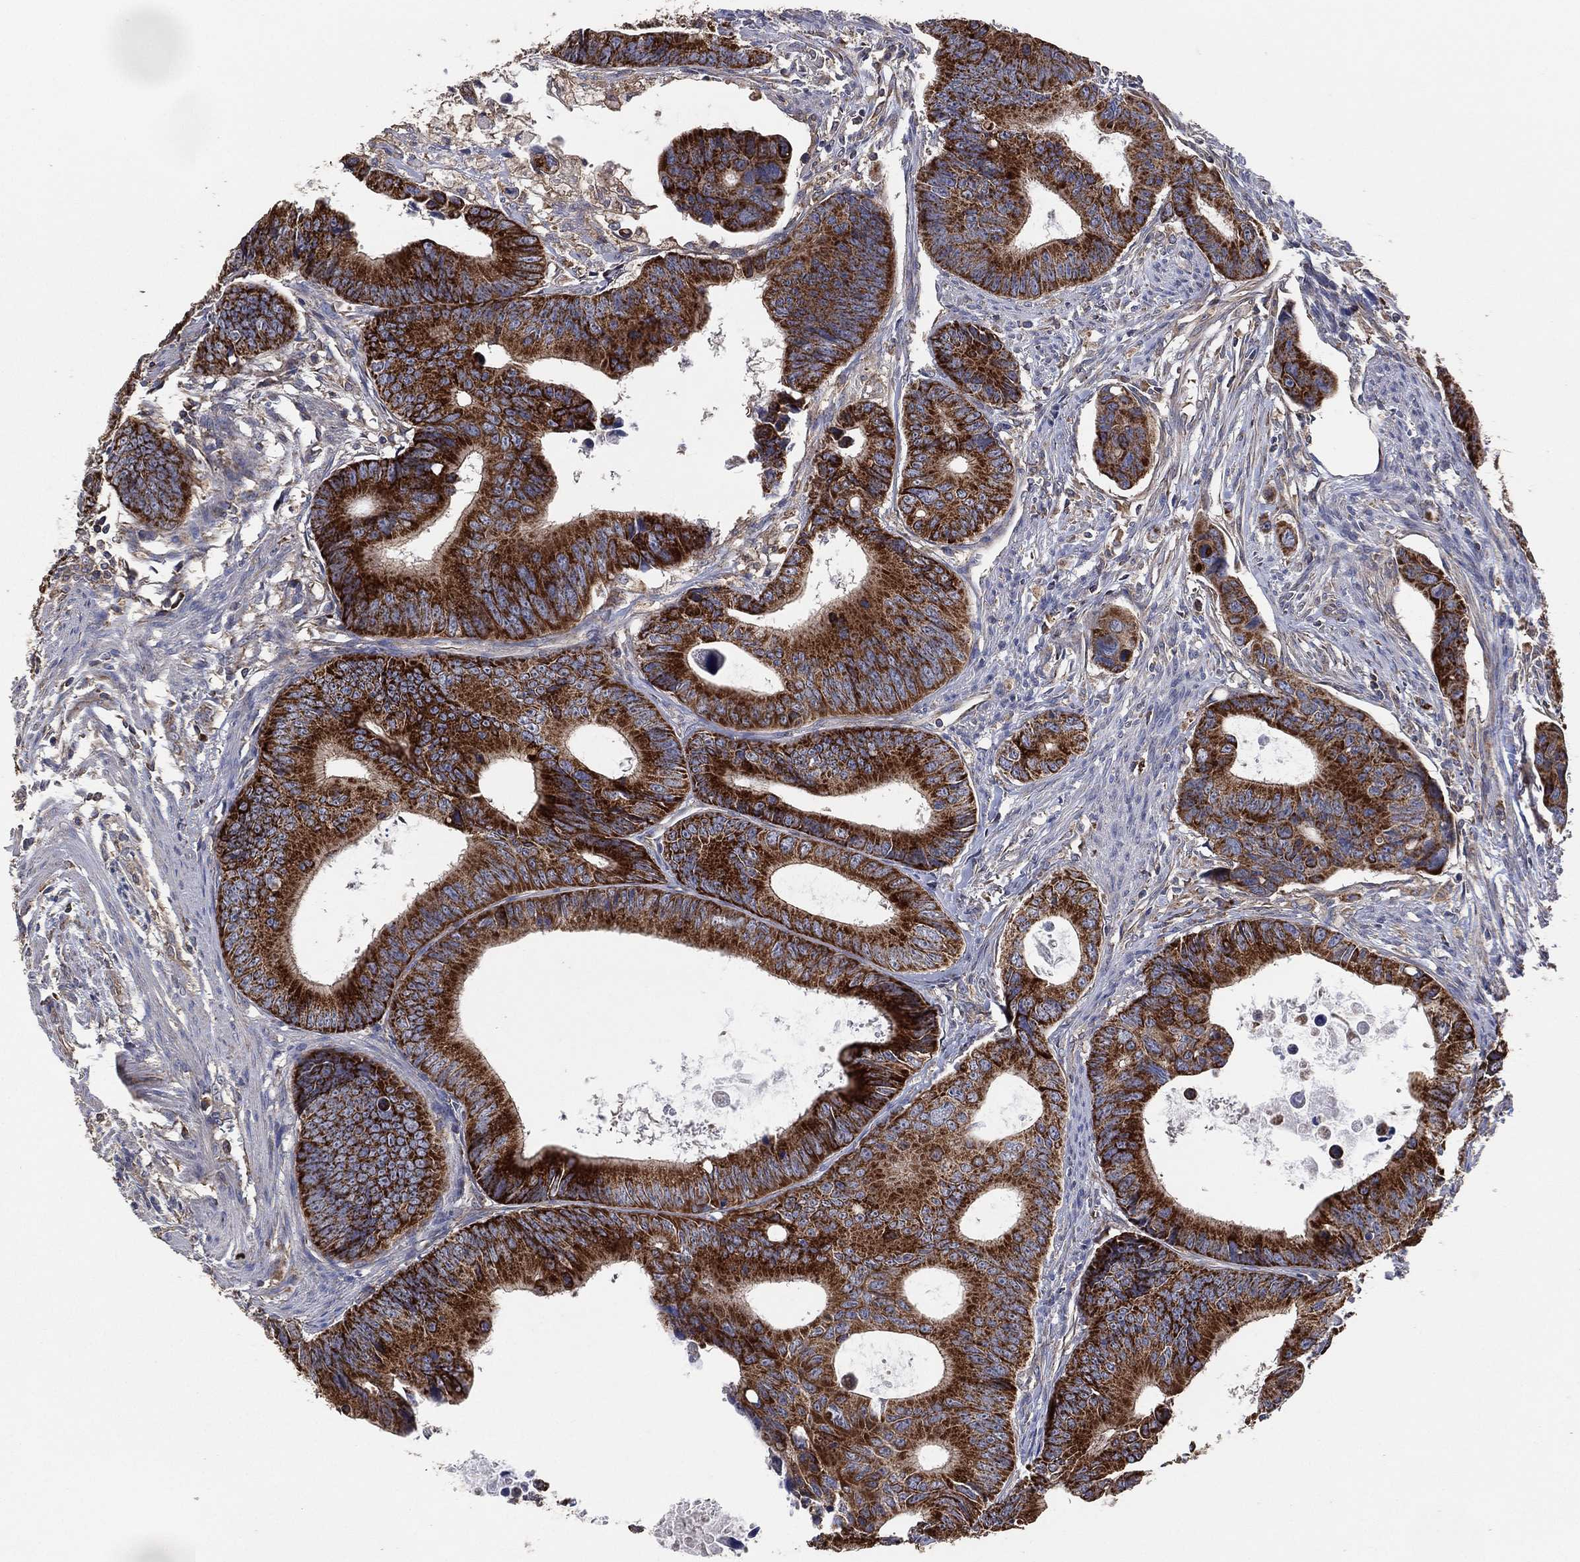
{"staining": {"intensity": "strong", "quantity": "25%-75%", "location": "cytoplasmic/membranous"}, "tissue": "colorectal cancer", "cell_type": "Tumor cells", "image_type": "cancer", "snomed": [{"axis": "morphology", "description": "Adenocarcinoma, NOS"}, {"axis": "topography", "description": "Colon"}], "caption": "A micrograph showing strong cytoplasmic/membranous expression in approximately 25%-75% of tumor cells in colorectal cancer, as visualized by brown immunohistochemical staining.", "gene": "LIMD1", "patient": {"sex": "female", "age": 87}}